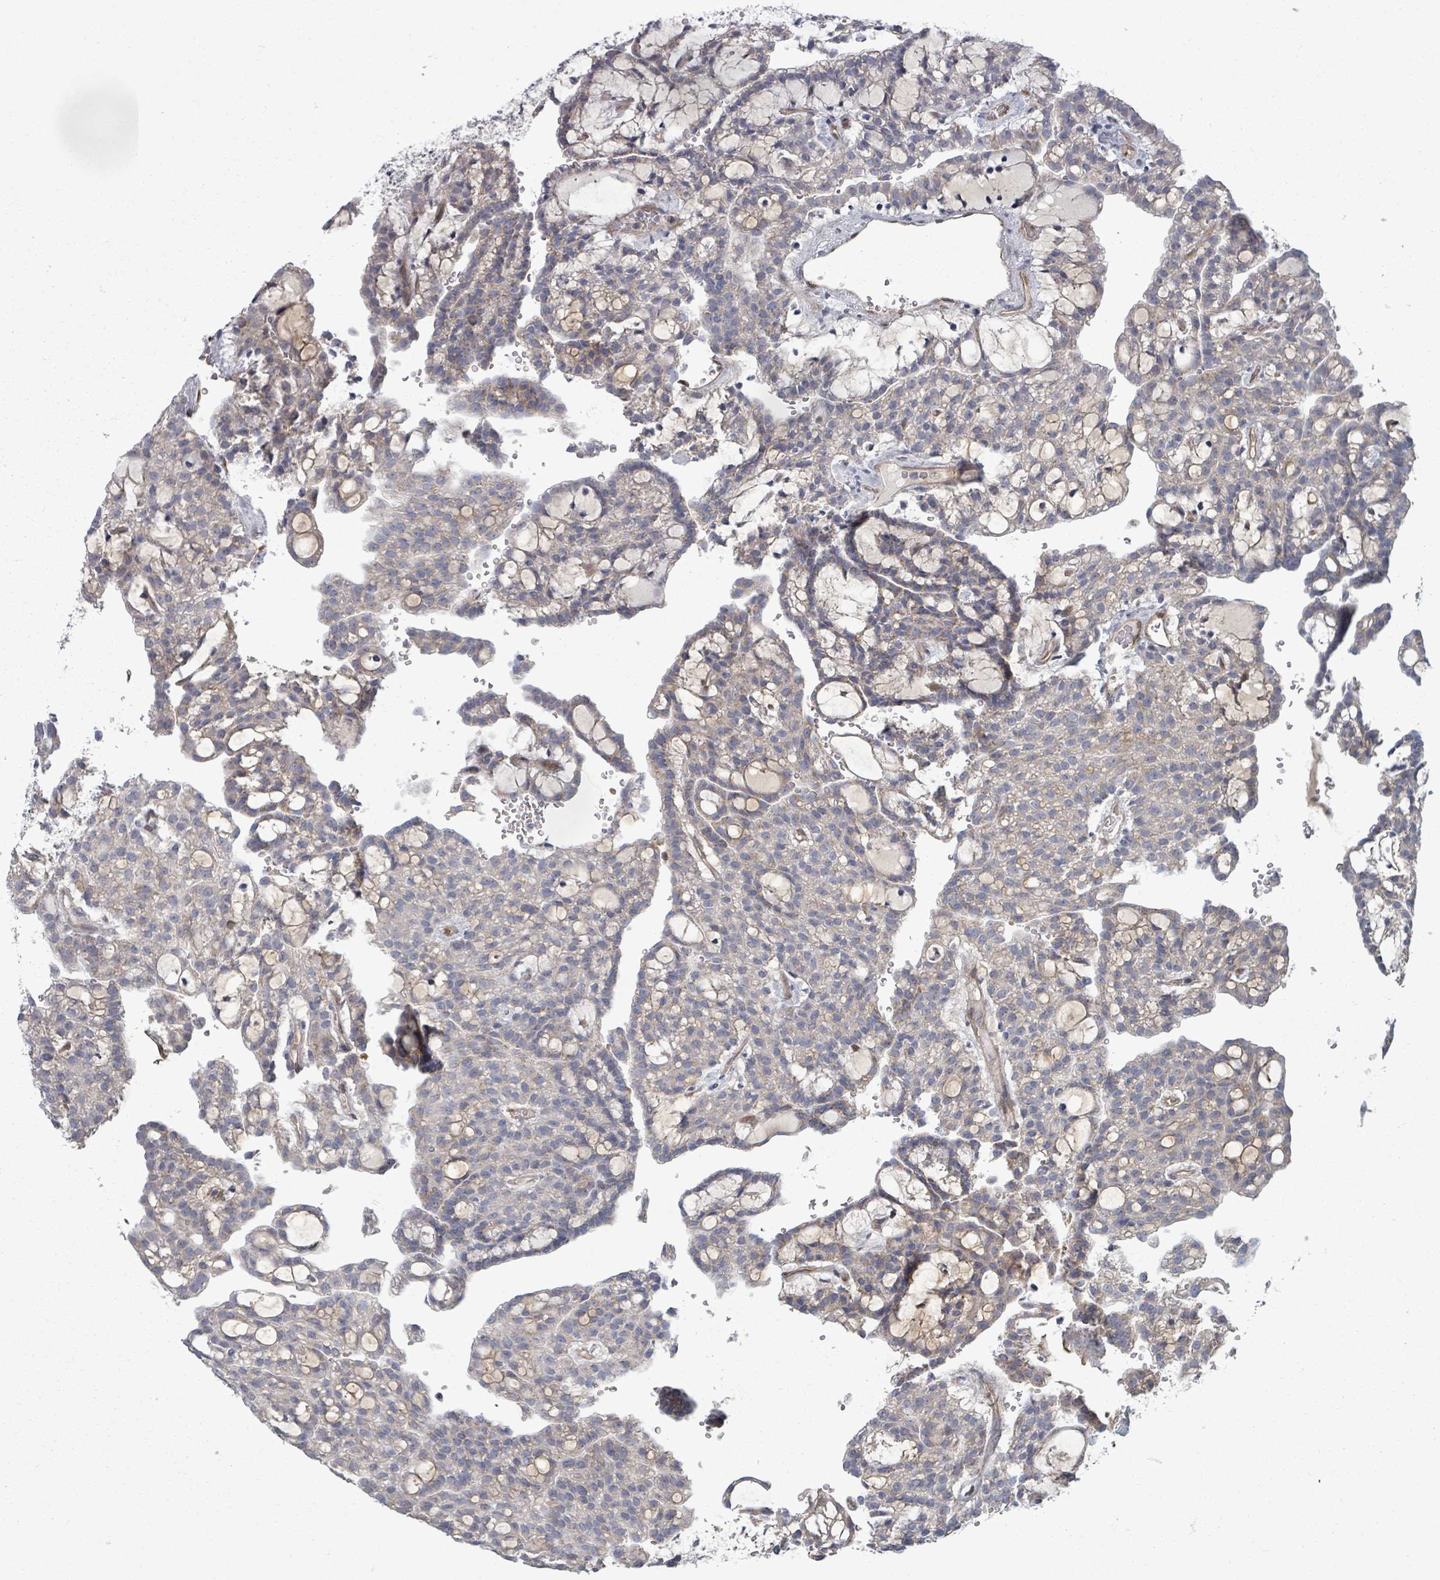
{"staining": {"intensity": "weak", "quantity": "<25%", "location": "cytoplasmic/membranous"}, "tissue": "renal cancer", "cell_type": "Tumor cells", "image_type": "cancer", "snomed": [{"axis": "morphology", "description": "Adenocarcinoma, NOS"}, {"axis": "topography", "description": "Kidney"}], "caption": "The immunohistochemistry (IHC) photomicrograph has no significant positivity in tumor cells of renal adenocarcinoma tissue.", "gene": "FKBP1A", "patient": {"sex": "male", "age": 63}}